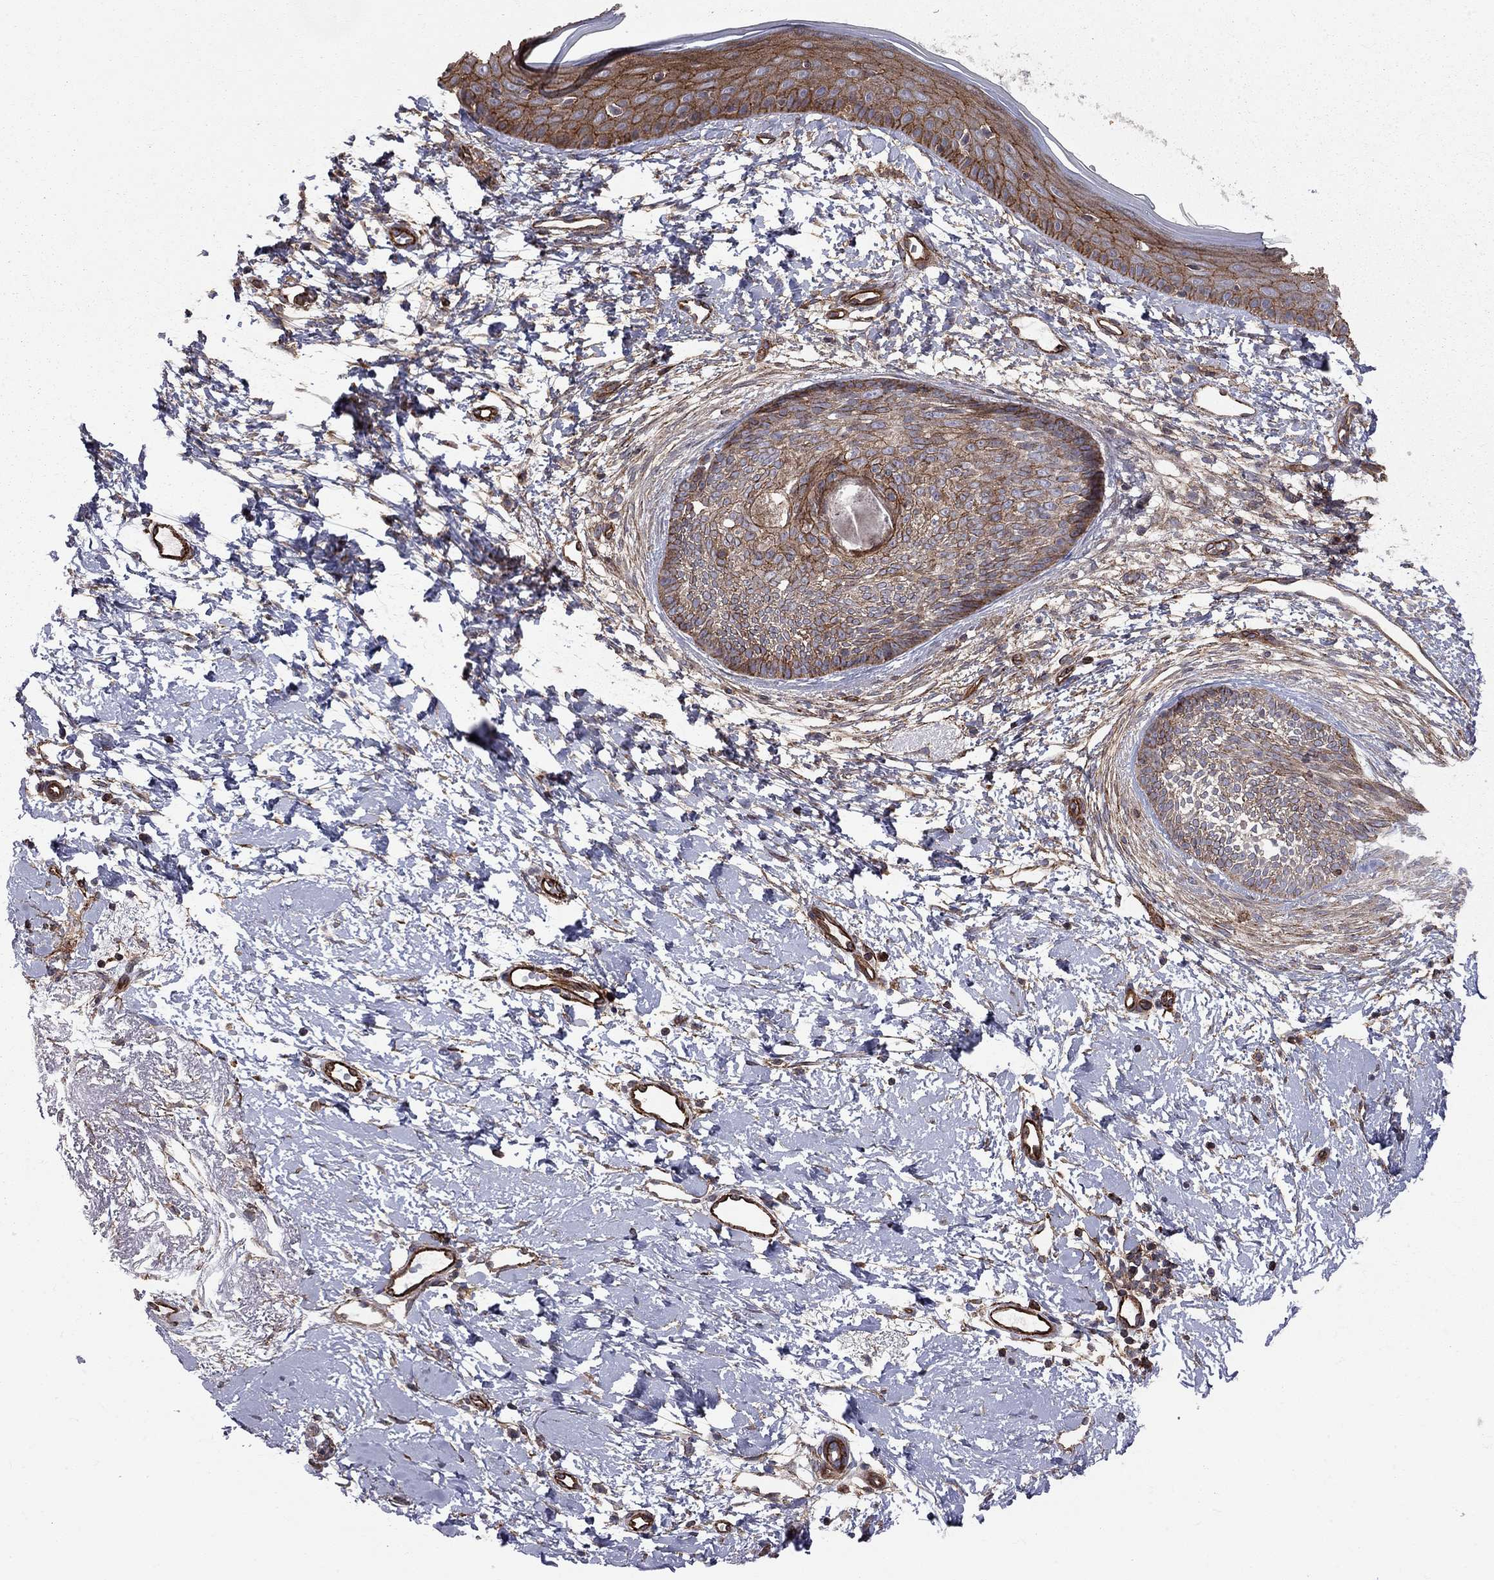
{"staining": {"intensity": "moderate", "quantity": ">75%", "location": "cytoplasmic/membranous"}, "tissue": "skin cancer", "cell_type": "Tumor cells", "image_type": "cancer", "snomed": [{"axis": "morphology", "description": "Normal tissue, NOS"}, {"axis": "morphology", "description": "Basal cell carcinoma"}, {"axis": "topography", "description": "Skin"}], "caption": "Skin basal cell carcinoma stained with DAB IHC demonstrates medium levels of moderate cytoplasmic/membranous expression in approximately >75% of tumor cells. The staining was performed using DAB (3,3'-diaminobenzidine) to visualize the protein expression in brown, while the nuclei were stained in blue with hematoxylin (Magnification: 20x).", "gene": "RASEF", "patient": {"sex": "male", "age": 84}}